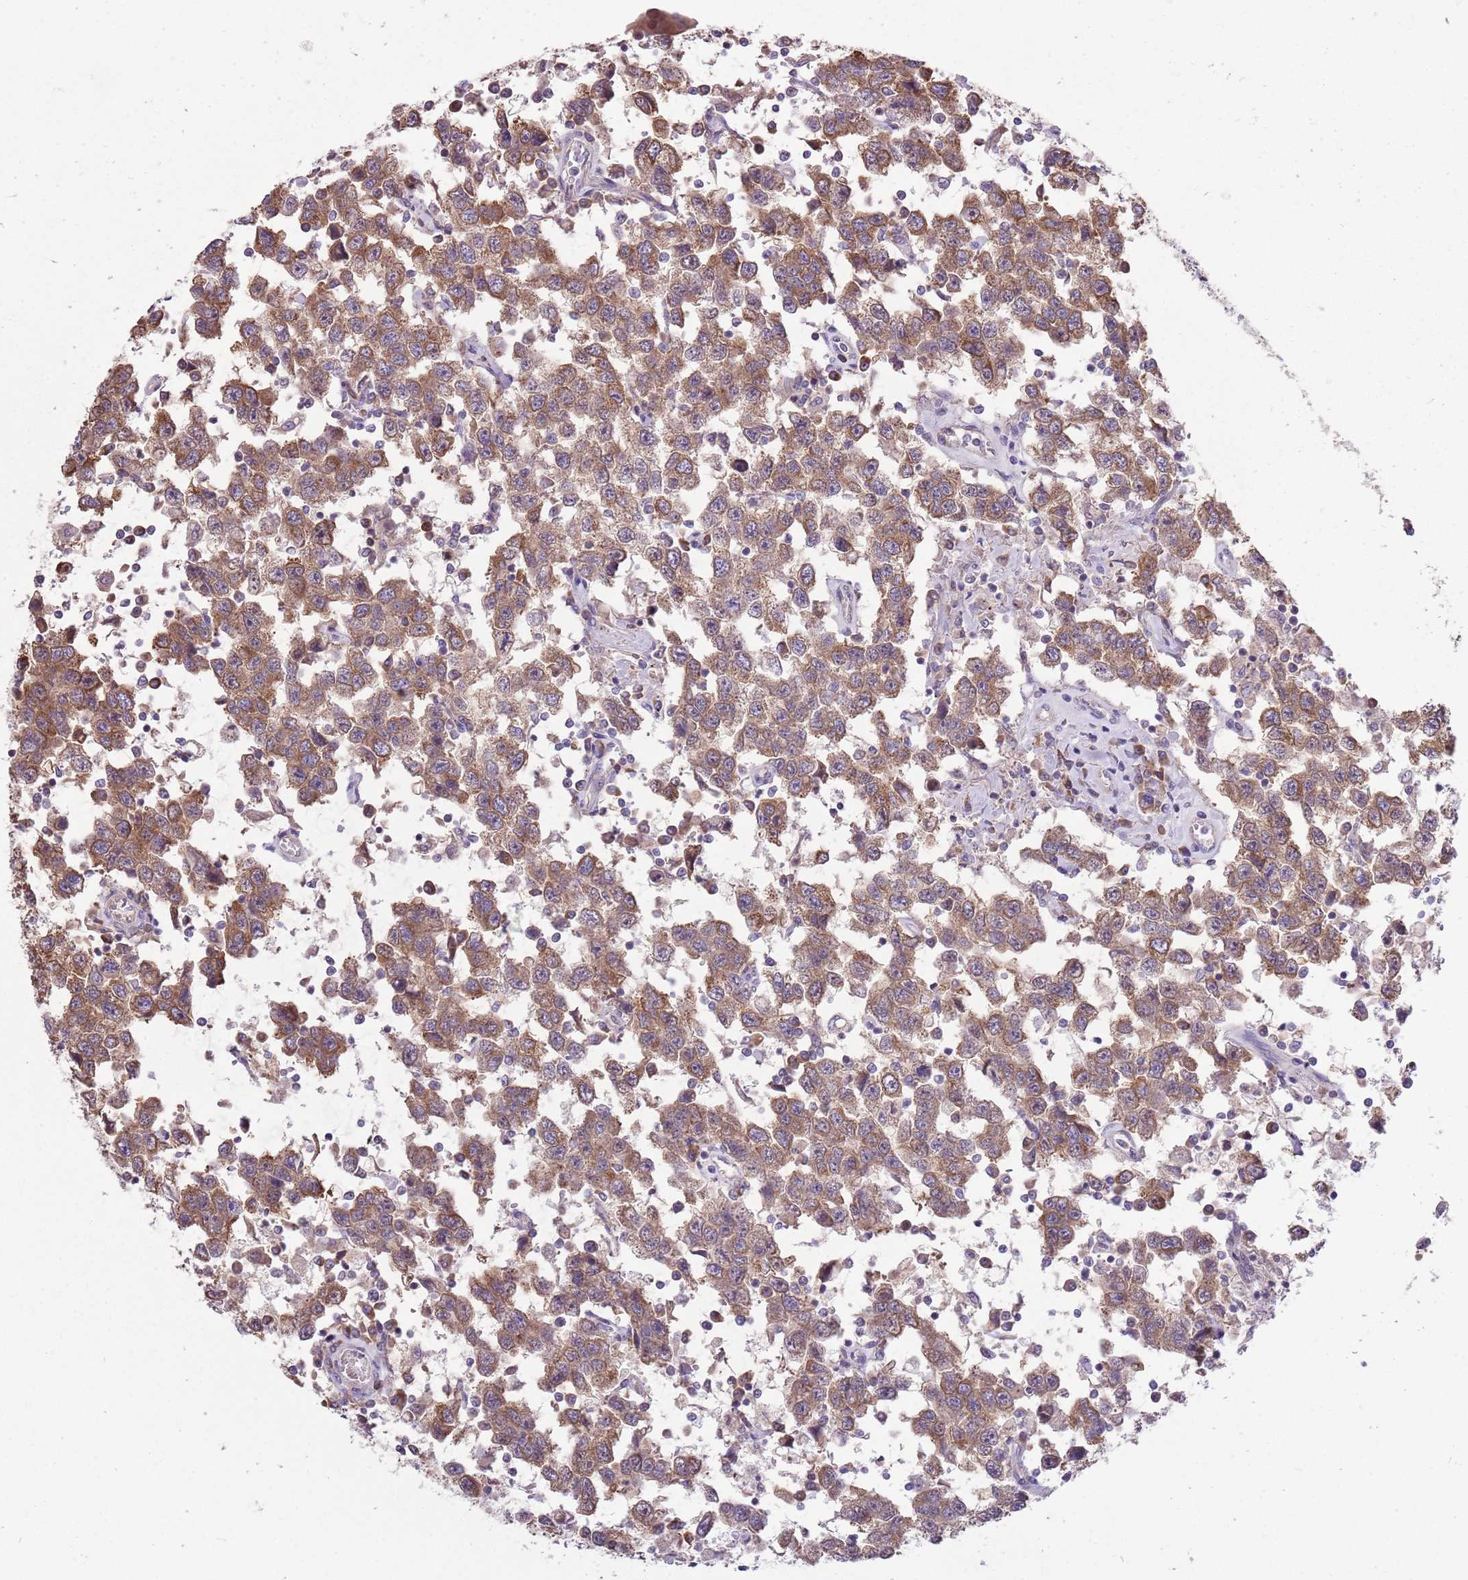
{"staining": {"intensity": "moderate", "quantity": ">75%", "location": "cytoplasmic/membranous"}, "tissue": "testis cancer", "cell_type": "Tumor cells", "image_type": "cancer", "snomed": [{"axis": "morphology", "description": "Seminoma, NOS"}, {"axis": "topography", "description": "Testis"}], "caption": "Testis seminoma was stained to show a protein in brown. There is medium levels of moderate cytoplasmic/membranous positivity in about >75% of tumor cells.", "gene": "PPP1R27", "patient": {"sex": "male", "age": 41}}